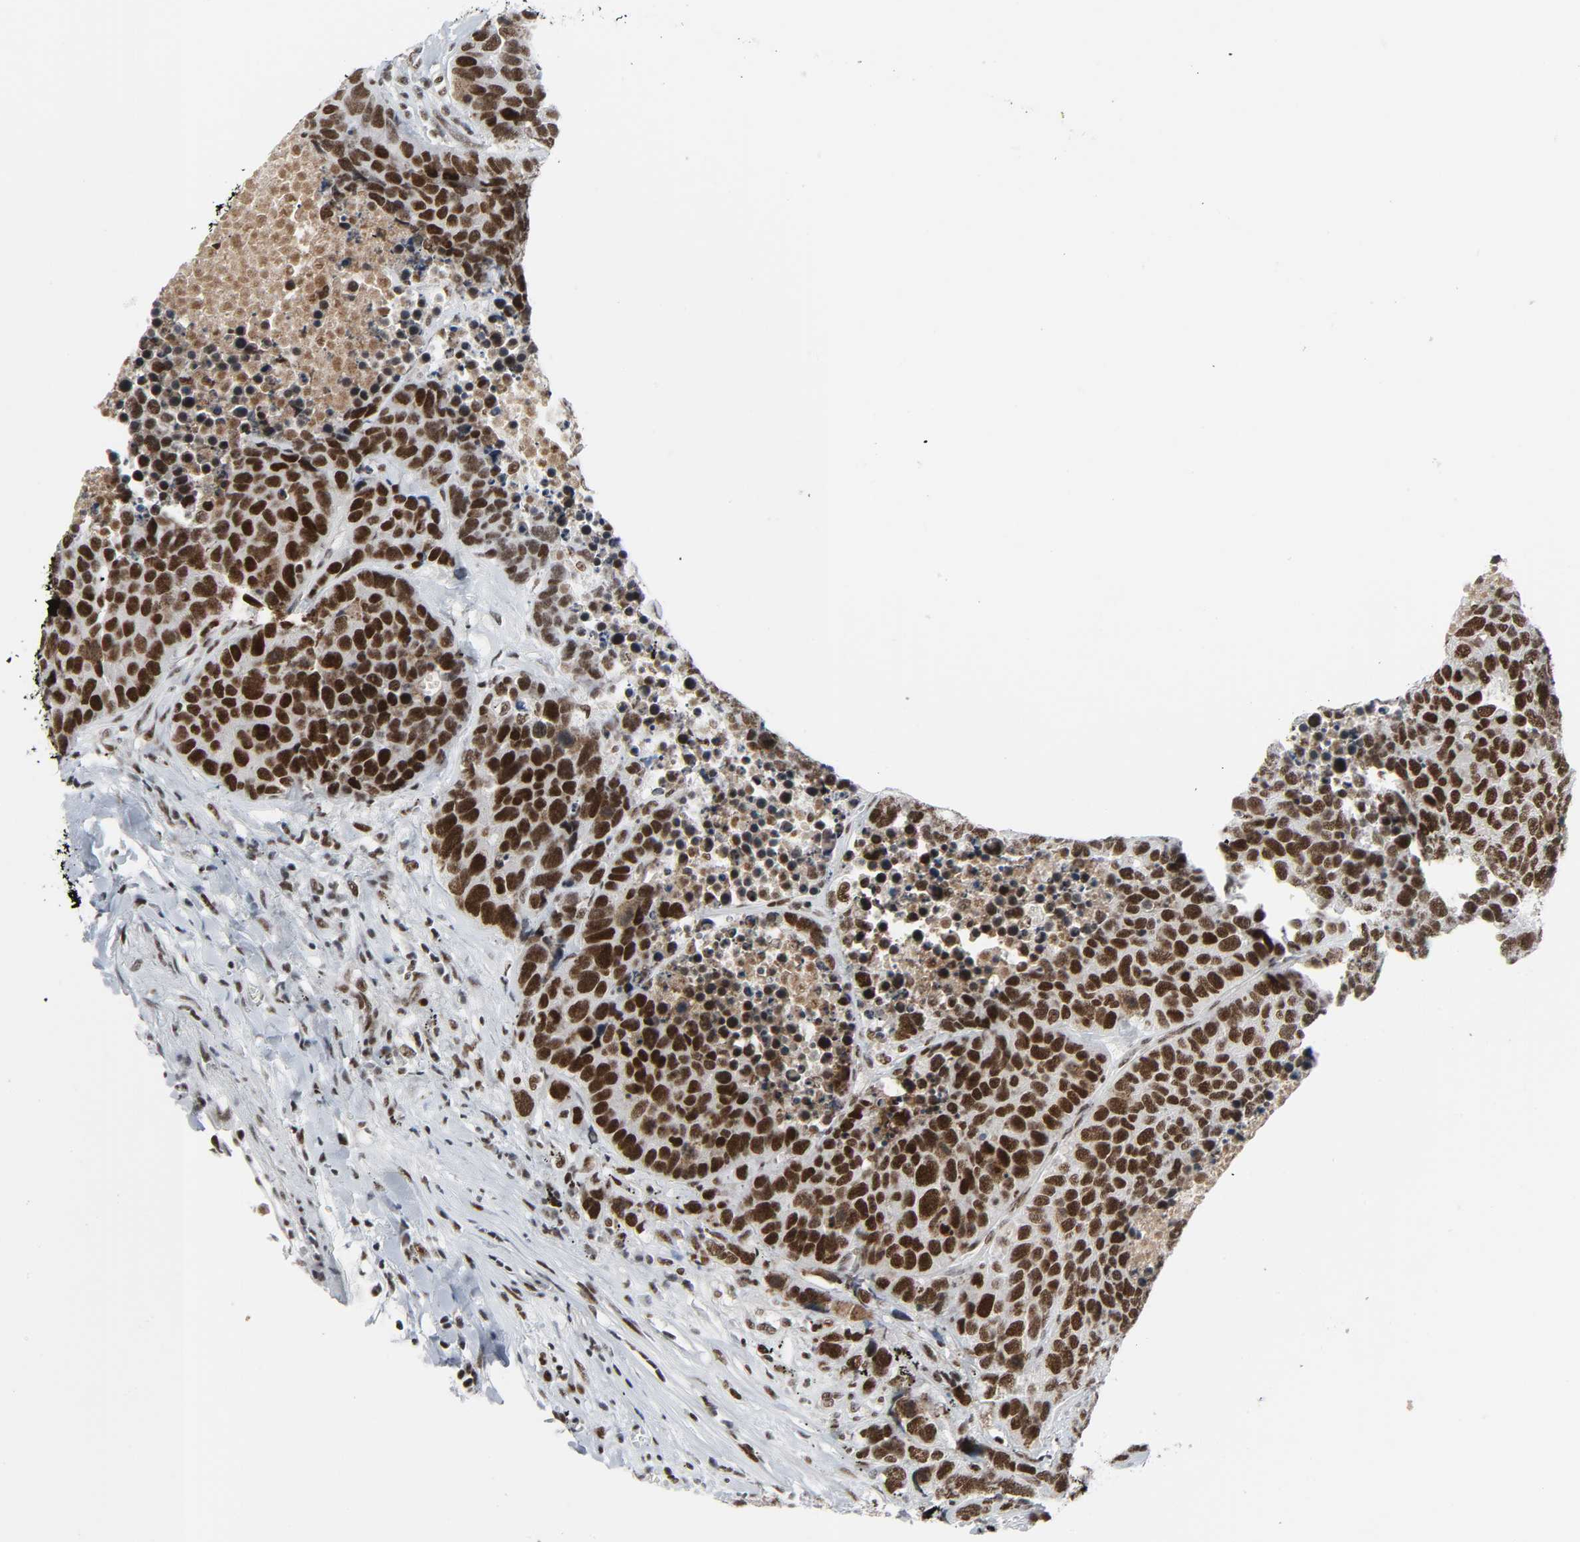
{"staining": {"intensity": "strong", "quantity": ">75%", "location": "nuclear"}, "tissue": "carcinoid", "cell_type": "Tumor cells", "image_type": "cancer", "snomed": [{"axis": "morphology", "description": "Carcinoid, malignant, NOS"}, {"axis": "topography", "description": "Lung"}], "caption": "A micrograph of human malignant carcinoid stained for a protein shows strong nuclear brown staining in tumor cells. The staining was performed using DAB (3,3'-diaminobenzidine), with brown indicating positive protein expression. Nuclei are stained blue with hematoxylin.", "gene": "CDK7", "patient": {"sex": "male", "age": 60}}